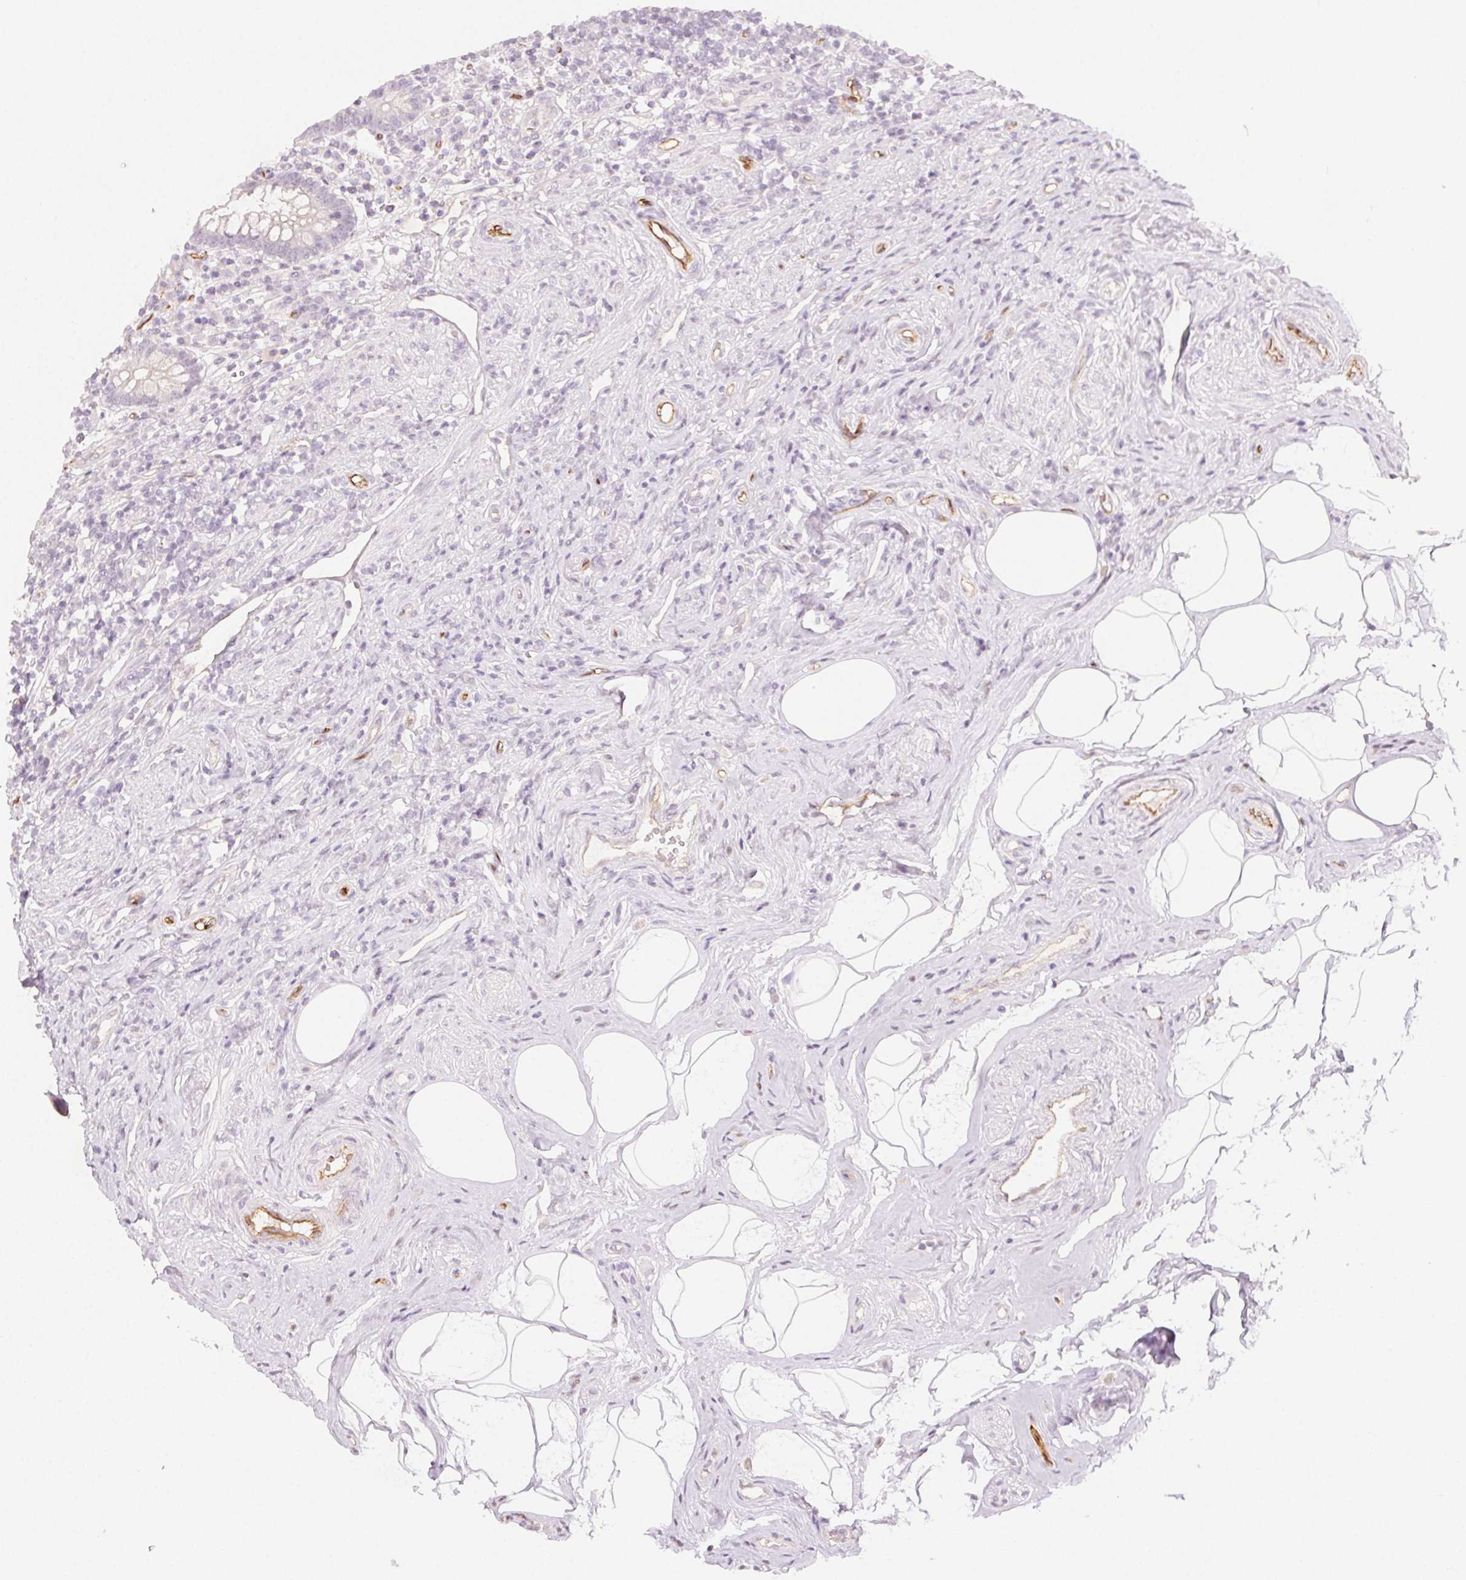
{"staining": {"intensity": "negative", "quantity": "none", "location": "none"}, "tissue": "appendix", "cell_type": "Glandular cells", "image_type": "normal", "snomed": [{"axis": "morphology", "description": "Normal tissue, NOS"}, {"axis": "topography", "description": "Appendix"}], "caption": "Appendix stained for a protein using immunohistochemistry demonstrates no positivity glandular cells.", "gene": "PODXL", "patient": {"sex": "female", "age": 56}}